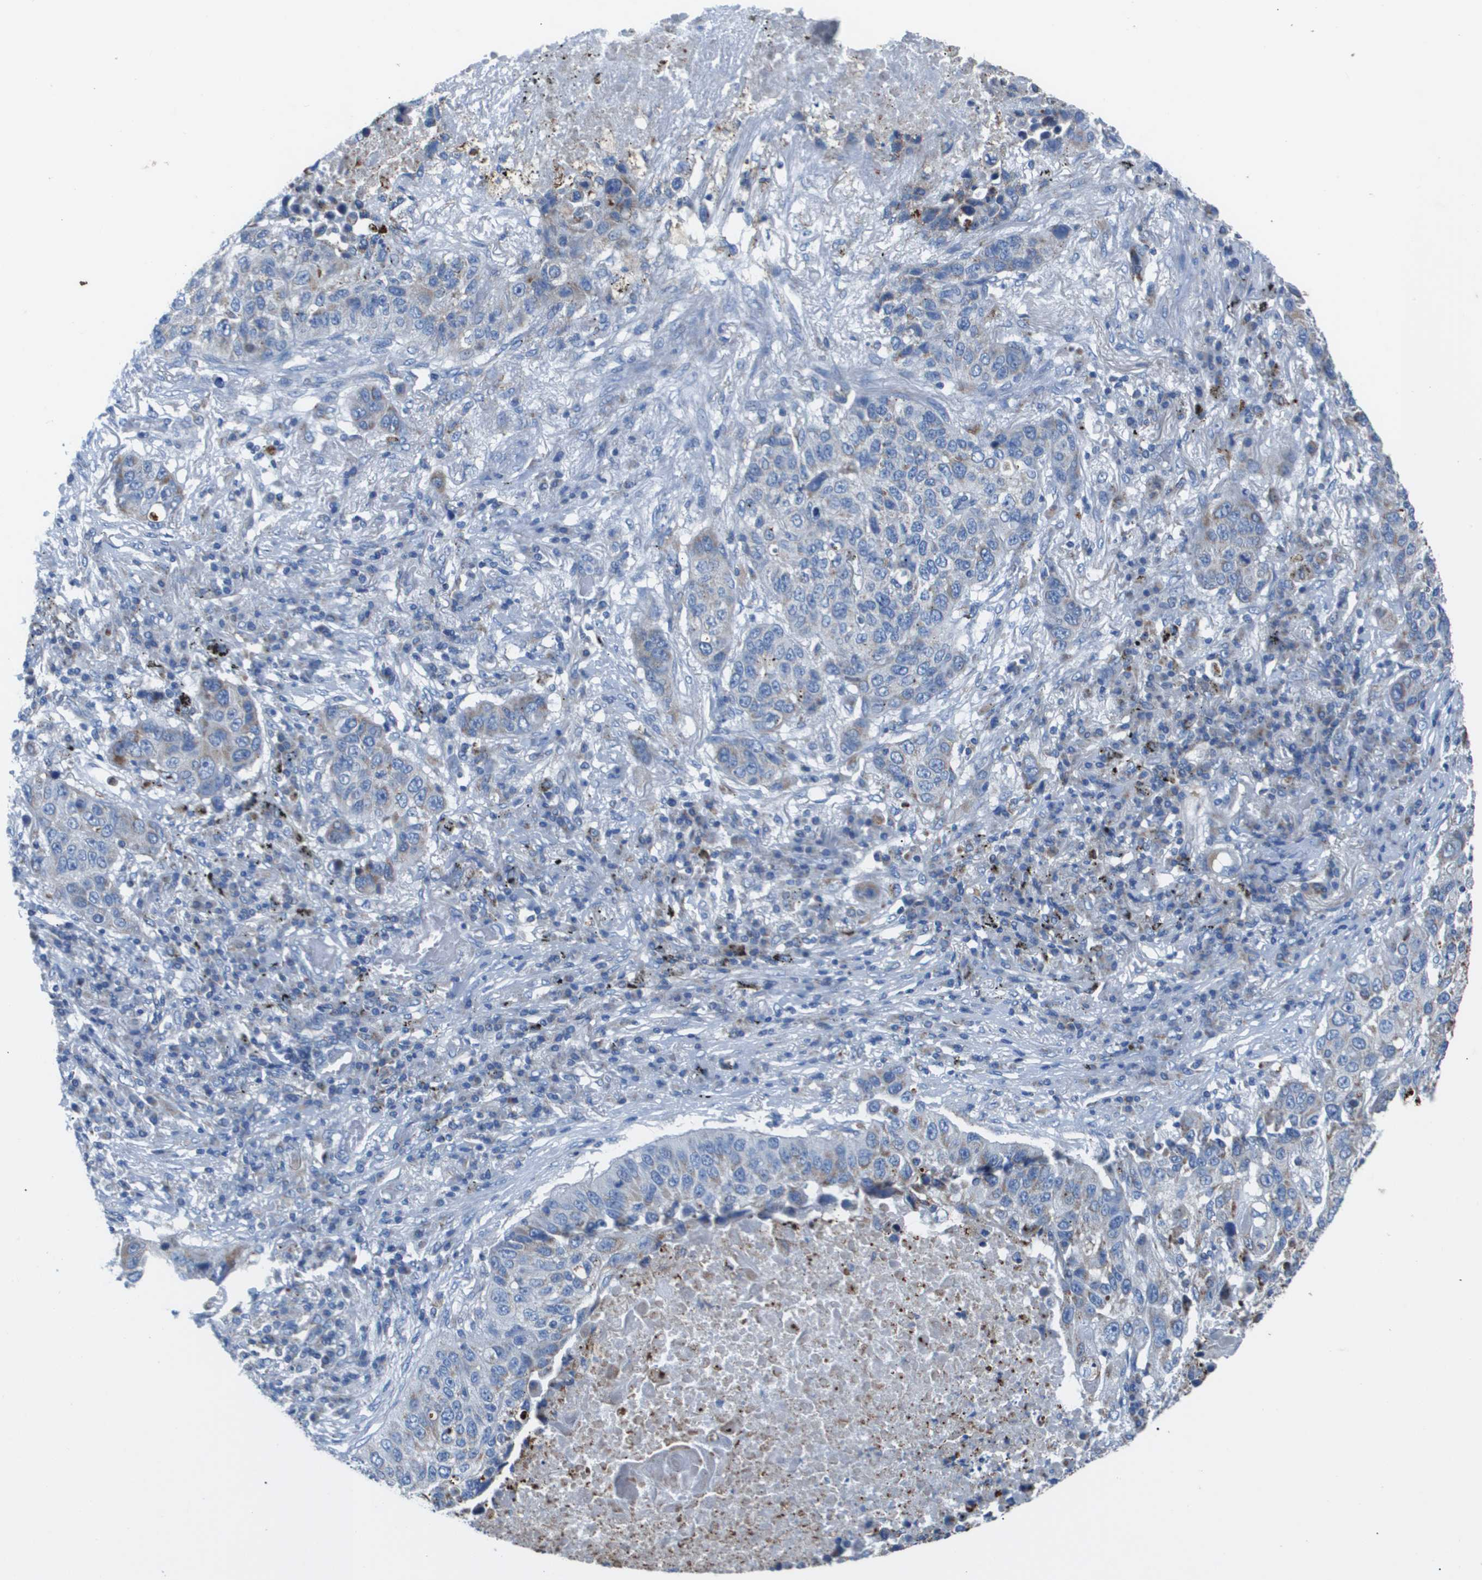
{"staining": {"intensity": "weak", "quantity": "<25%", "location": "cytoplasmic/membranous"}, "tissue": "lung cancer", "cell_type": "Tumor cells", "image_type": "cancer", "snomed": [{"axis": "morphology", "description": "Squamous cell carcinoma, NOS"}, {"axis": "topography", "description": "Lung"}], "caption": "The histopathology image shows no significant expression in tumor cells of lung cancer.", "gene": "ZDHHC3", "patient": {"sex": "male", "age": 57}}